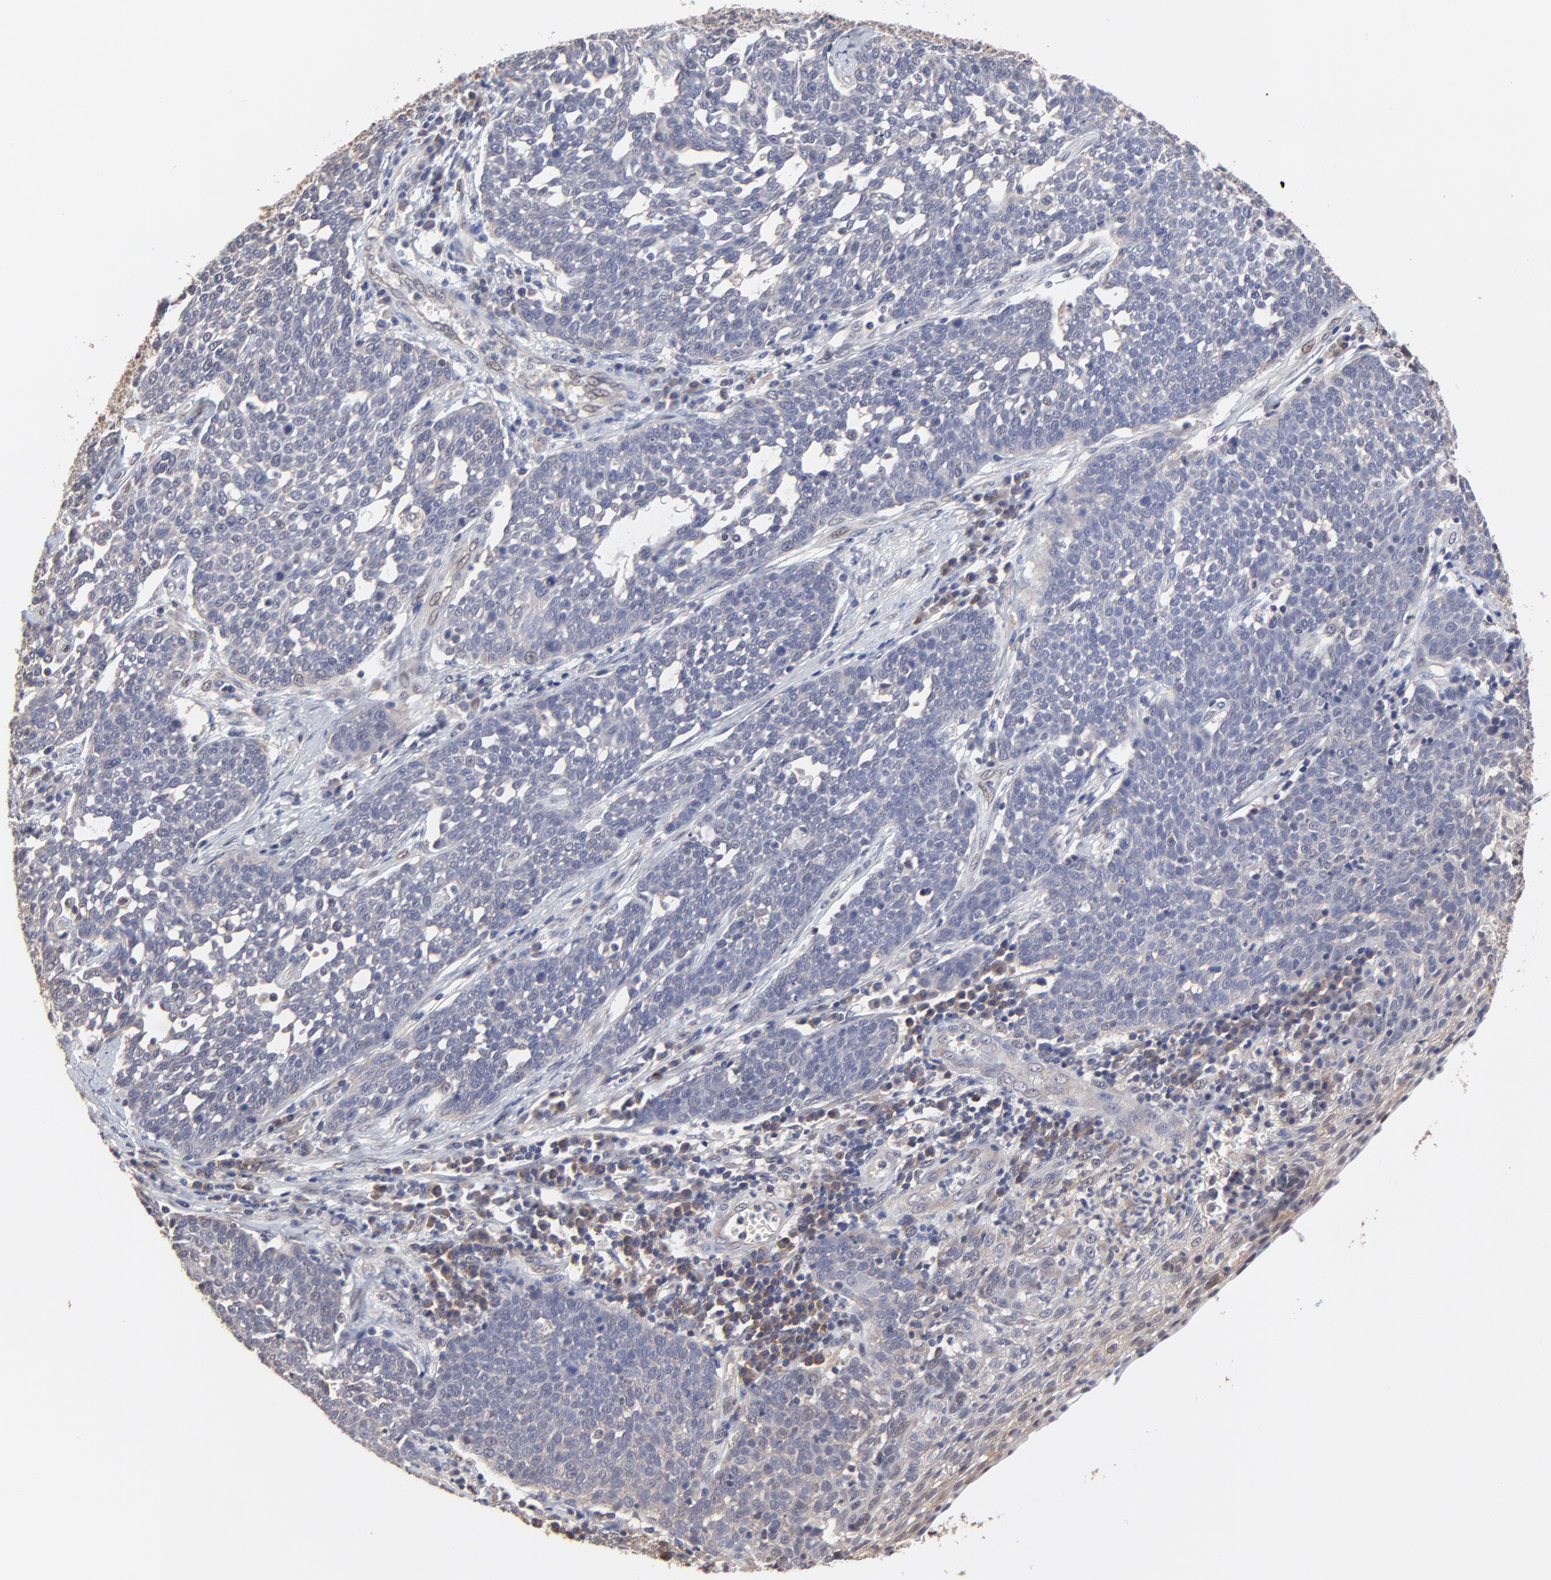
{"staining": {"intensity": "weak", "quantity": "25%-75%", "location": "cytoplasmic/membranous"}, "tissue": "cervical cancer", "cell_type": "Tumor cells", "image_type": "cancer", "snomed": [{"axis": "morphology", "description": "Squamous cell carcinoma, NOS"}, {"axis": "topography", "description": "Cervix"}], "caption": "This image exhibits immunohistochemistry (IHC) staining of cervical cancer (squamous cell carcinoma), with low weak cytoplasmic/membranous expression in approximately 25%-75% of tumor cells.", "gene": "CCT2", "patient": {"sex": "female", "age": 34}}